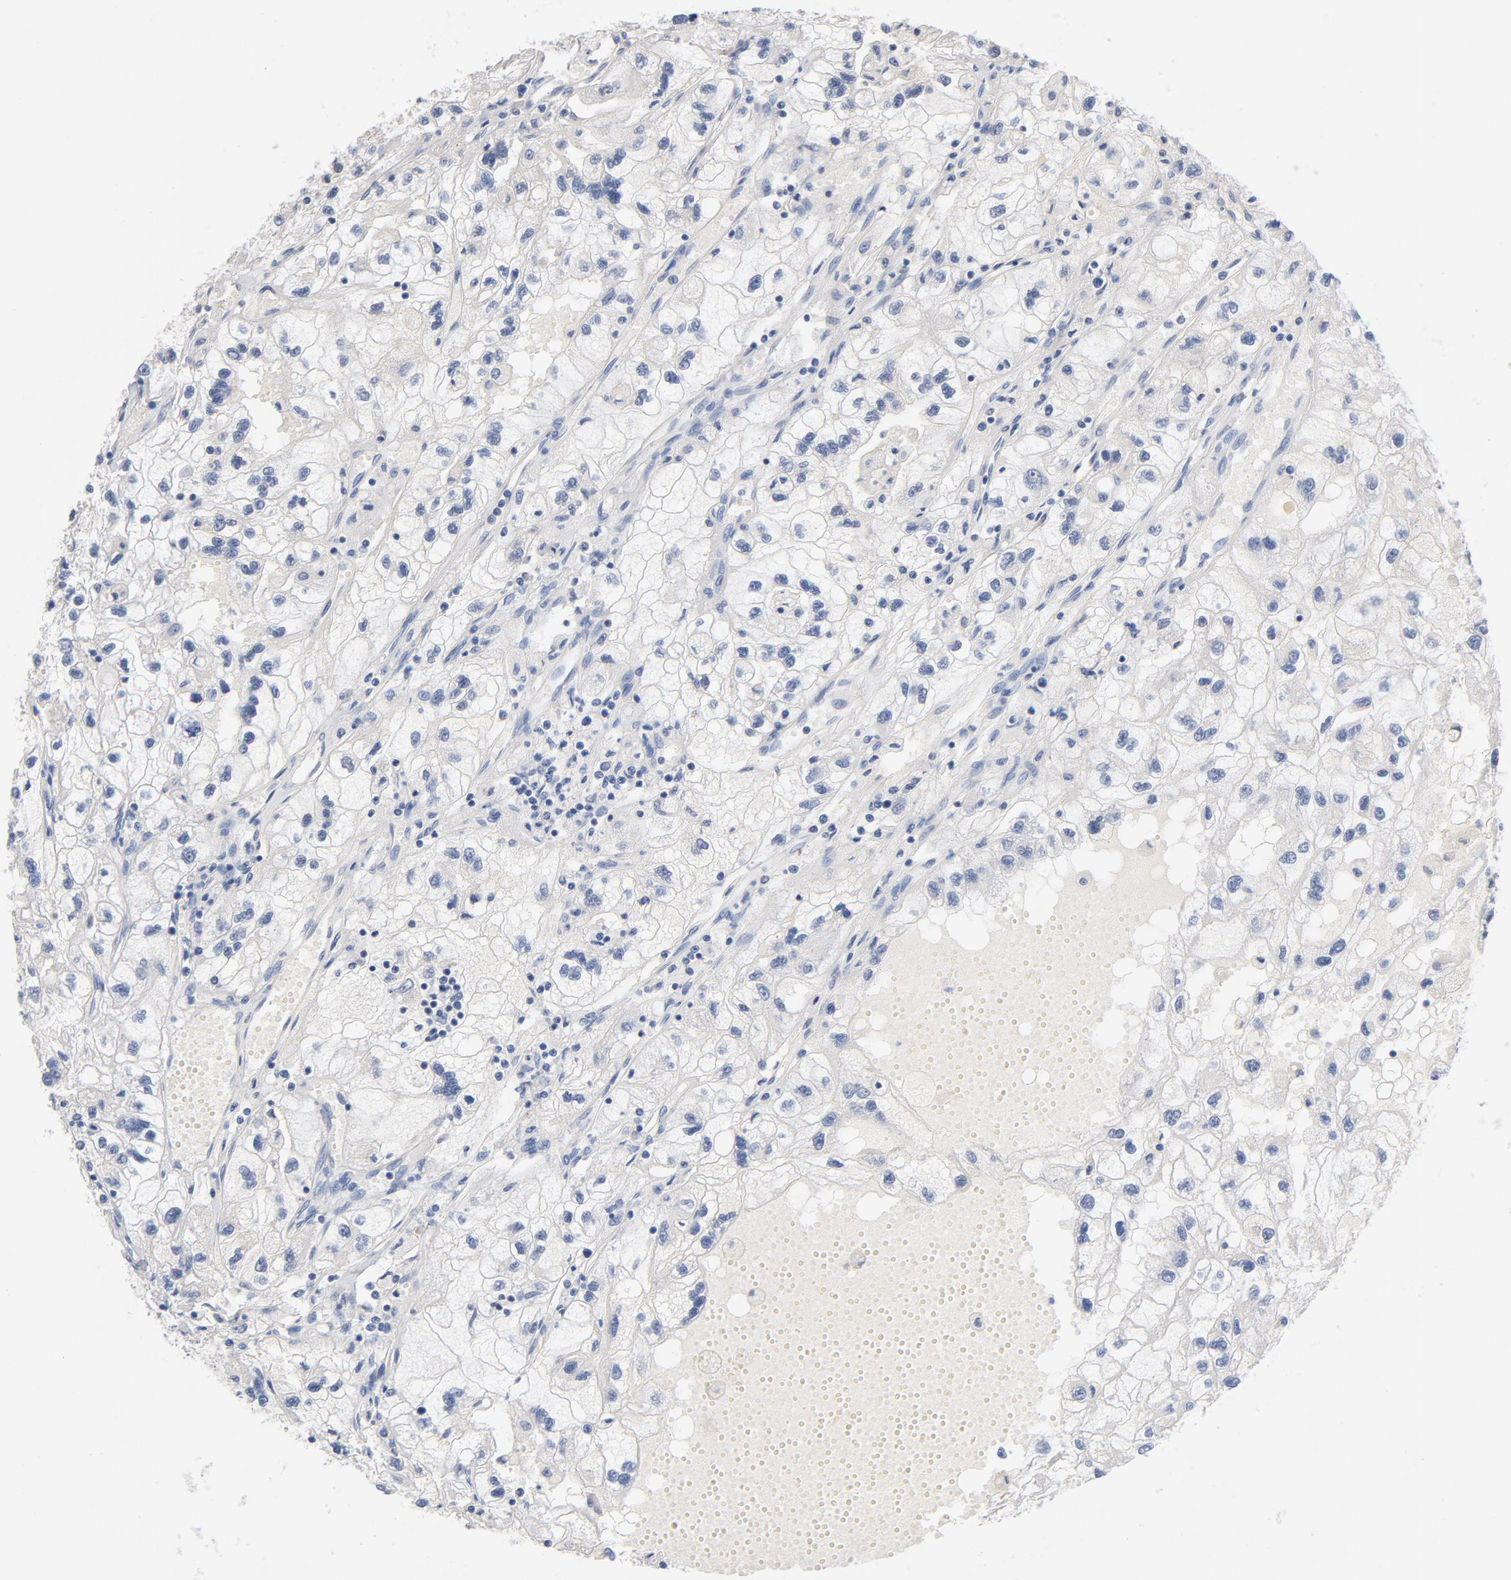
{"staining": {"intensity": "negative", "quantity": "none", "location": "none"}, "tissue": "renal cancer", "cell_type": "Tumor cells", "image_type": "cancer", "snomed": [{"axis": "morphology", "description": "Normal tissue, NOS"}, {"axis": "morphology", "description": "Adenocarcinoma, NOS"}, {"axis": "topography", "description": "Kidney"}], "caption": "The image exhibits no significant expression in tumor cells of adenocarcinoma (renal).", "gene": "ZCCHC13", "patient": {"sex": "male", "age": 71}}